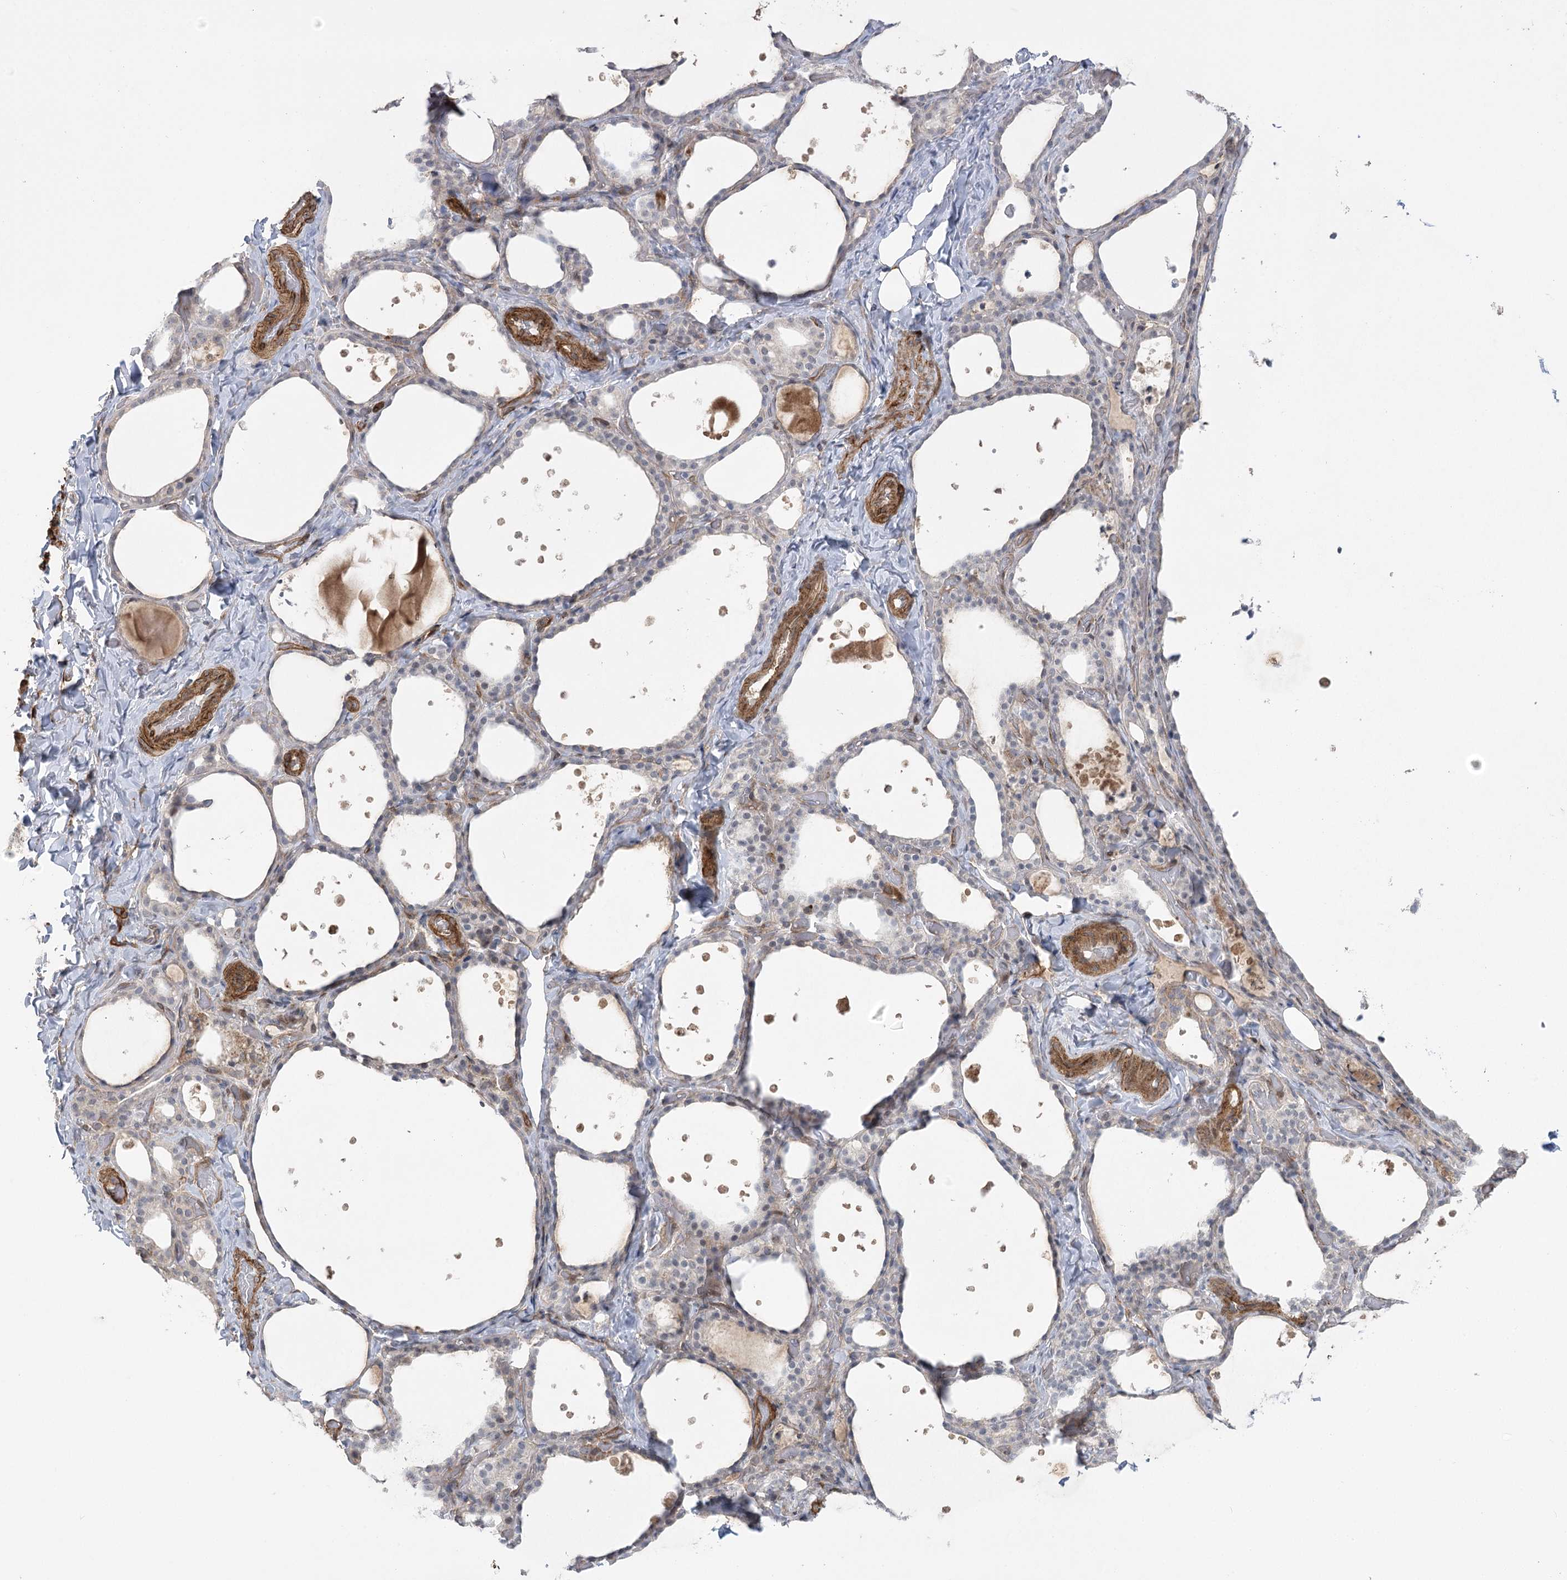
{"staining": {"intensity": "weak", "quantity": "25%-75%", "location": "cytoplasmic/membranous,nuclear"}, "tissue": "thyroid gland", "cell_type": "Glandular cells", "image_type": "normal", "snomed": [{"axis": "morphology", "description": "Normal tissue, NOS"}, {"axis": "topography", "description": "Thyroid gland"}], "caption": "Immunohistochemical staining of benign human thyroid gland shows low levels of weak cytoplasmic/membranous,nuclear expression in about 25%-75% of glandular cells.", "gene": "AMTN", "patient": {"sex": "female", "age": 44}}